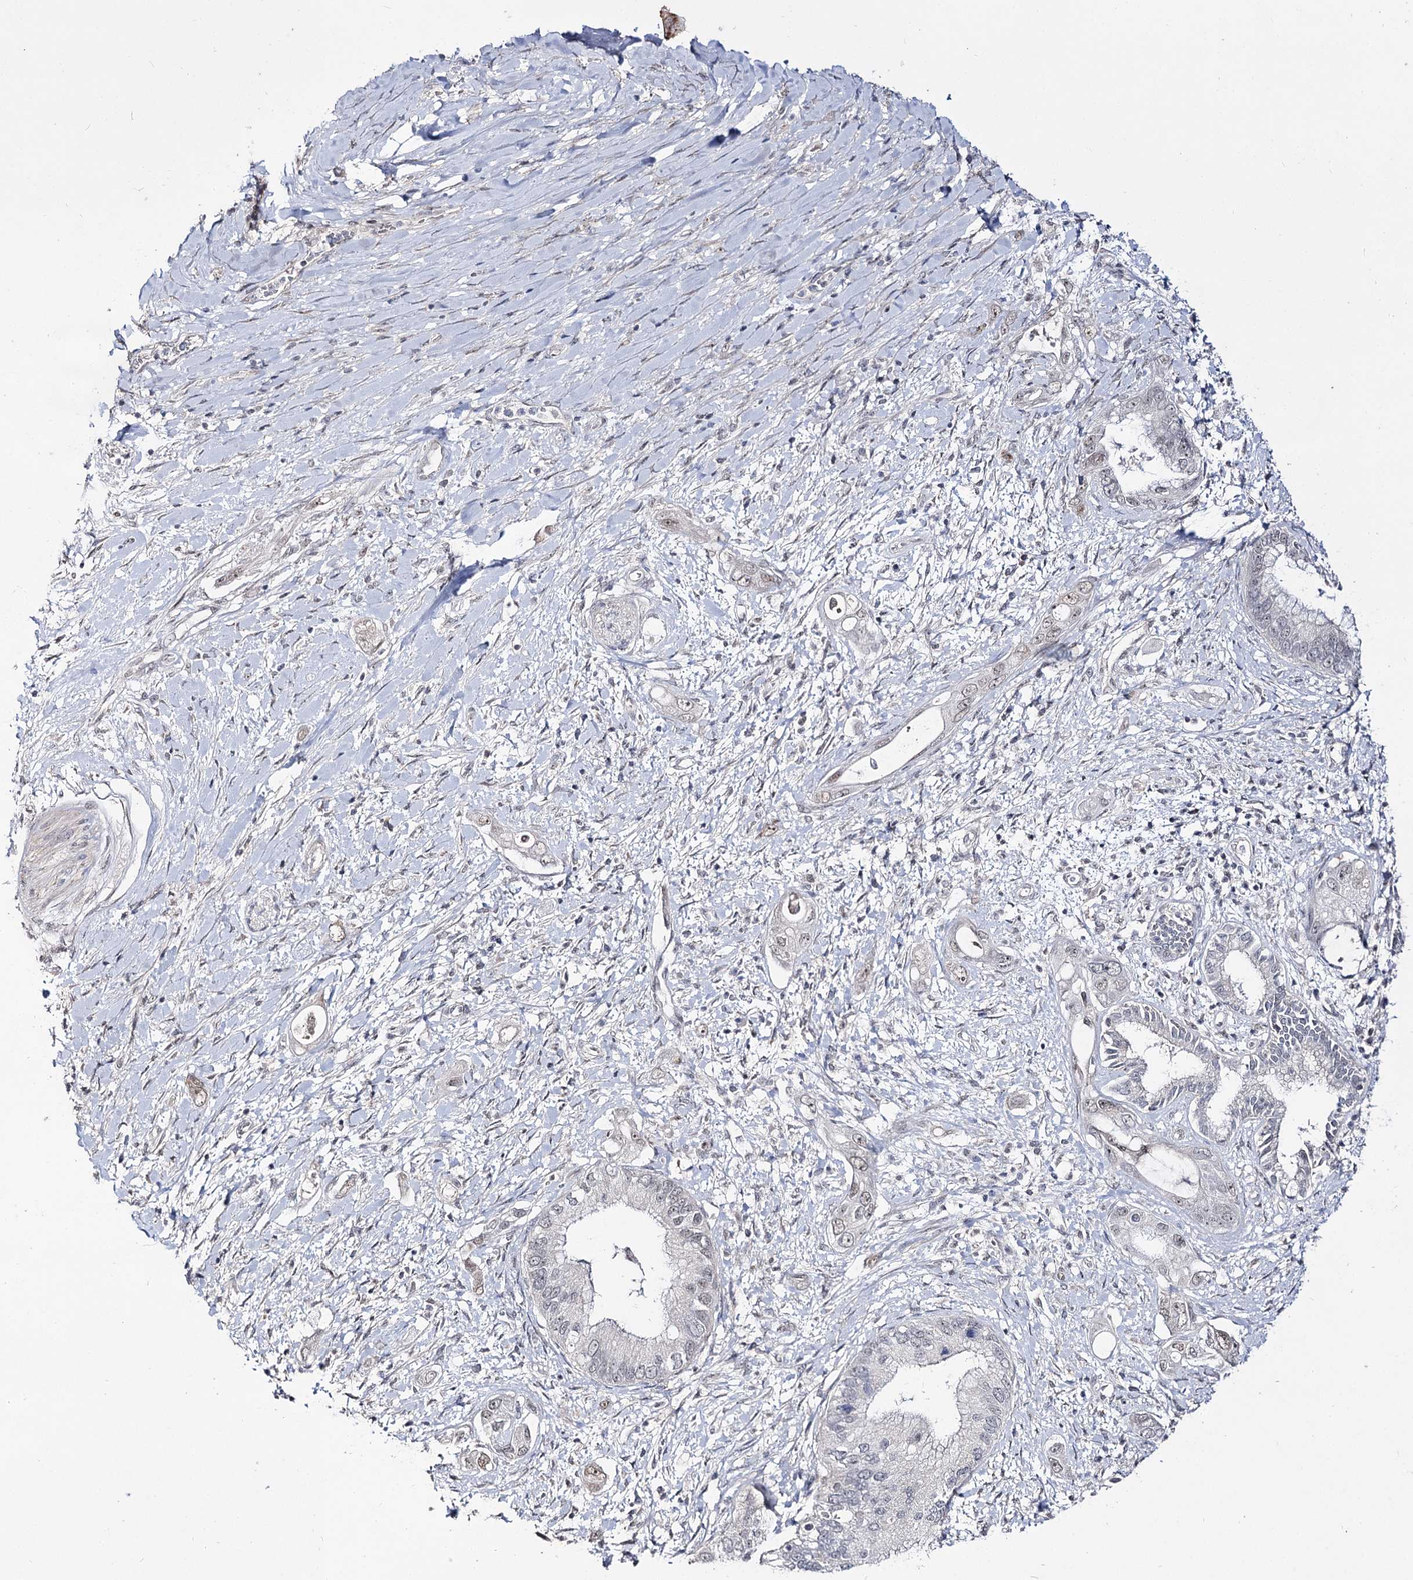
{"staining": {"intensity": "negative", "quantity": "none", "location": "none"}, "tissue": "pancreatic cancer", "cell_type": "Tumor cells", "image_type": "cancer", "snomed": [{"axis": "morphology", "description": "Inflammation, NOS"}, {"axis": "morphology", "description": "Adenocarcinoma, NOS"}, {"axis": "topography", "description": "Pancreas"}], "caption": "Adenocarcinoma (pancreatic) stained for a protein using immunohistochemistry (IHC) demonstrates no expression tumor cells.", "gene": "RRP9", "patient": {"sex": "female", "age": 56}}